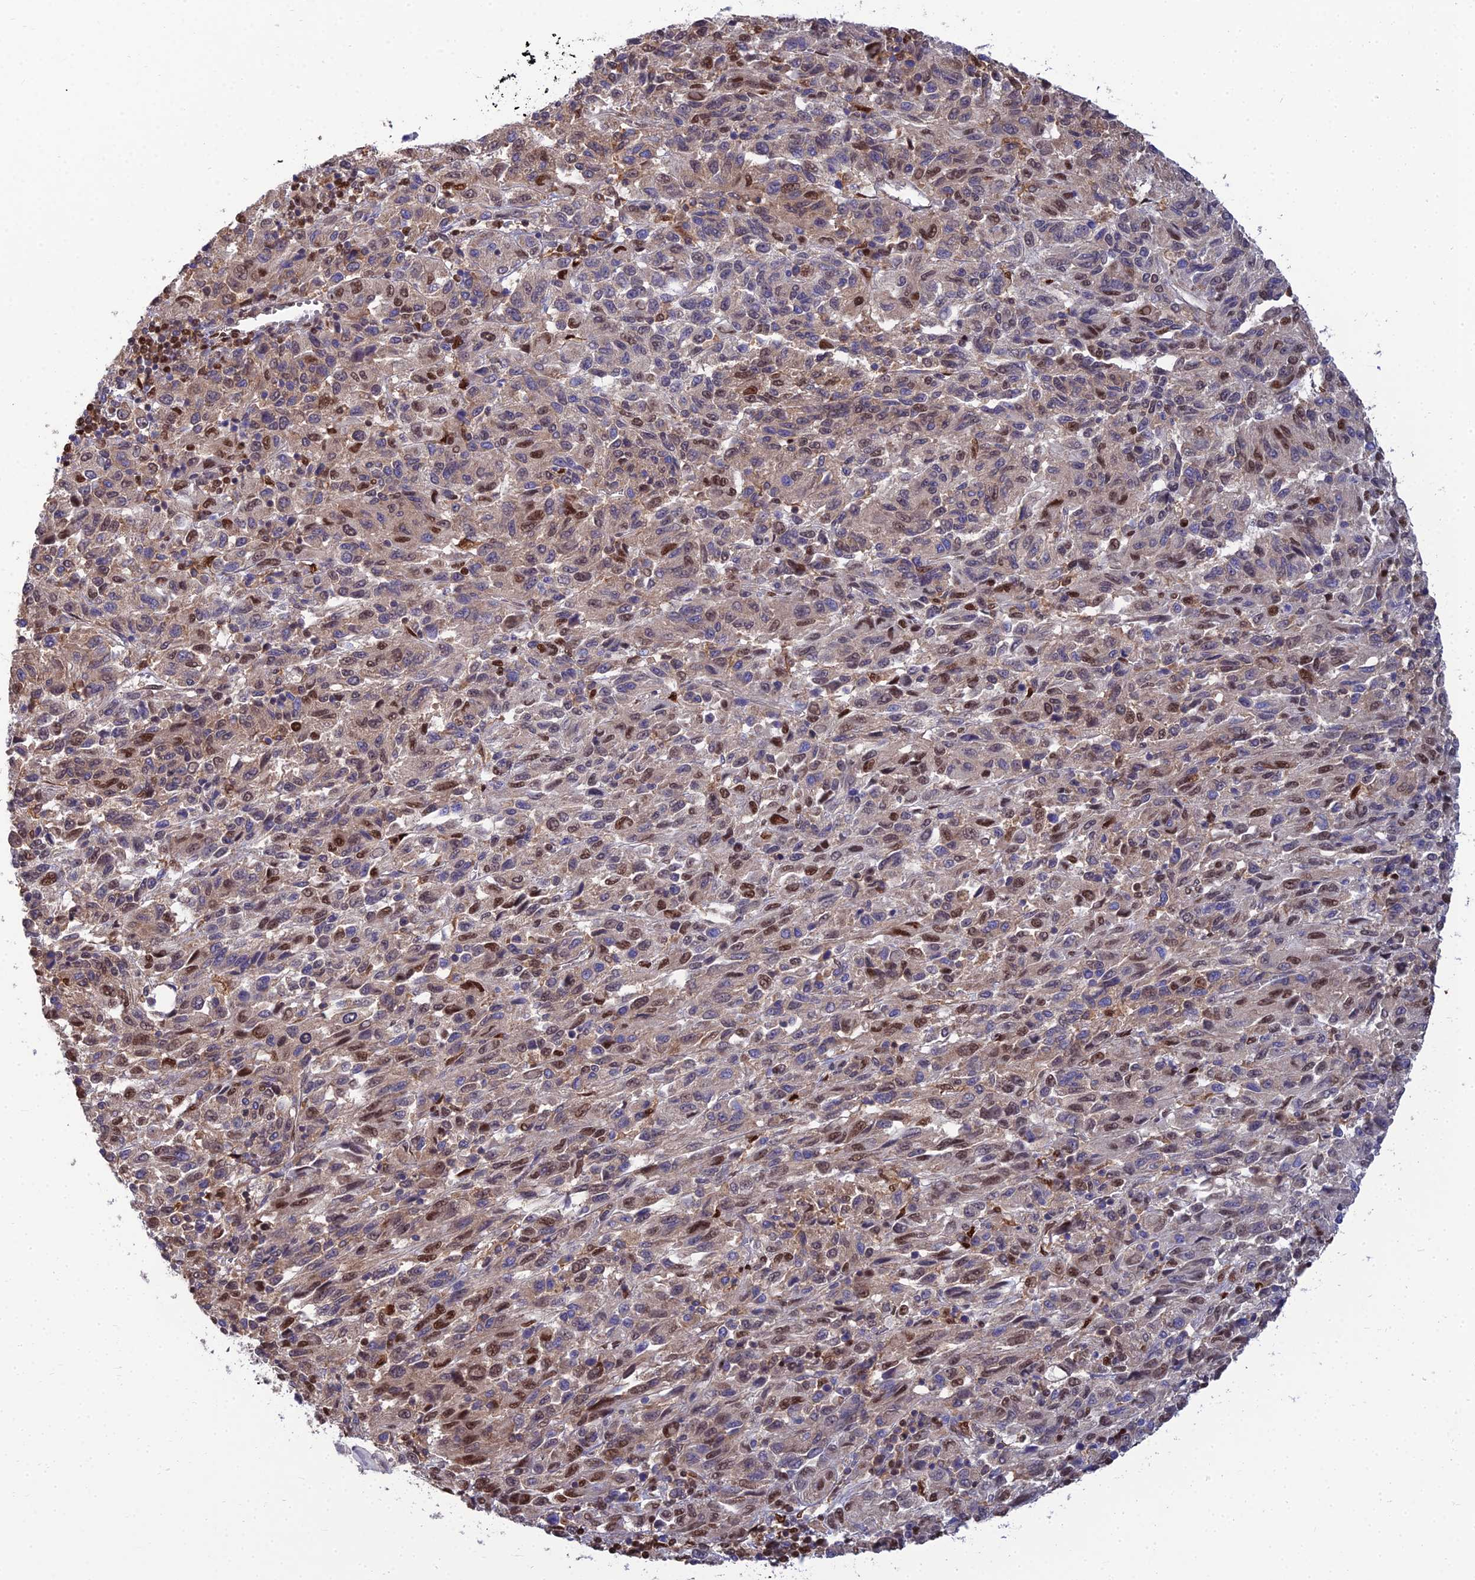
{"staining": {"intensity": "strong", "quantity": "25%-75%", "location": "nuclear"}, "tissue": "melanoma", "cell_type": "Tumor cells", "image_type": "cancer", "snomed": [{"axis": "morphology", "description": "Malignant melanoma, Metastatic site"}, {"axis": "topography", "description": "Lung"}], "caption": "Immunohistochemical staining of human malignant melanoma (metastatic site) displays strong nuclear protein positivity in about 25%-75% of tumor cells.", "gene": "DNPEP", "patient": {"sex": "male", "age": 64}}